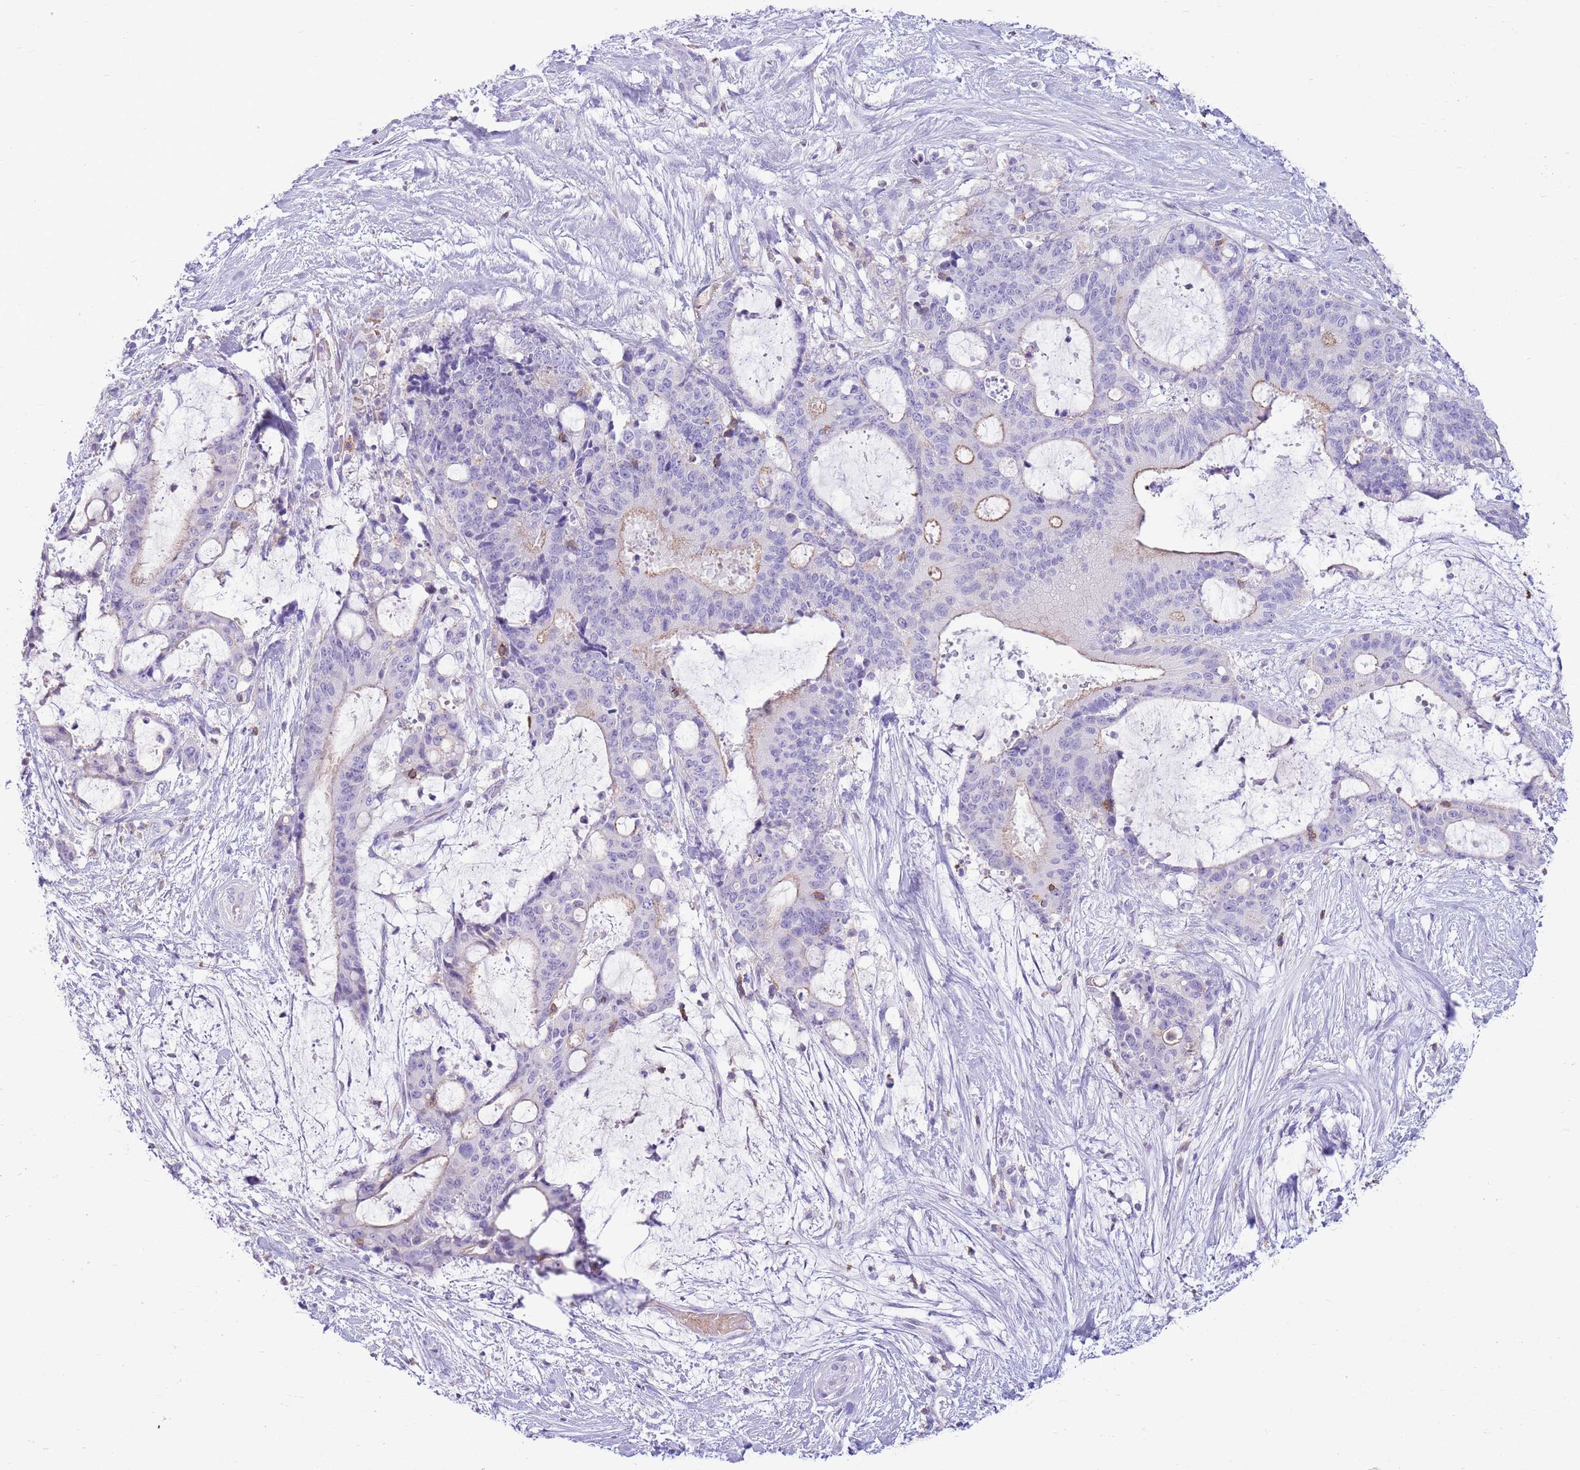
{"staining": {"intensity": "negative", "quantity": "none", "location": "none"}, "tissue": "liver cancer", "cell_type": "Tumor cells", "image_type": "cancer", "snomed": [{"axis": "morphology", "description": "Normal tissue, NOS"}, {"axis": "morphology", "description": "Cholangiocarcinoma"}, {"axis": "topography", "description": "Liver"}, {"axis": "topography", "description": "Peripheral nerve tissue"}], "caption": "The image demonstrates no staining of tumor cells in liver cancer. (DAB (3,3'-diaminobenzidine) immunohistochemistry (IHC) with hematoxylin counter stain).", "gene": "OR4Q3", "patient": {"sex": "female", "age": 73}}